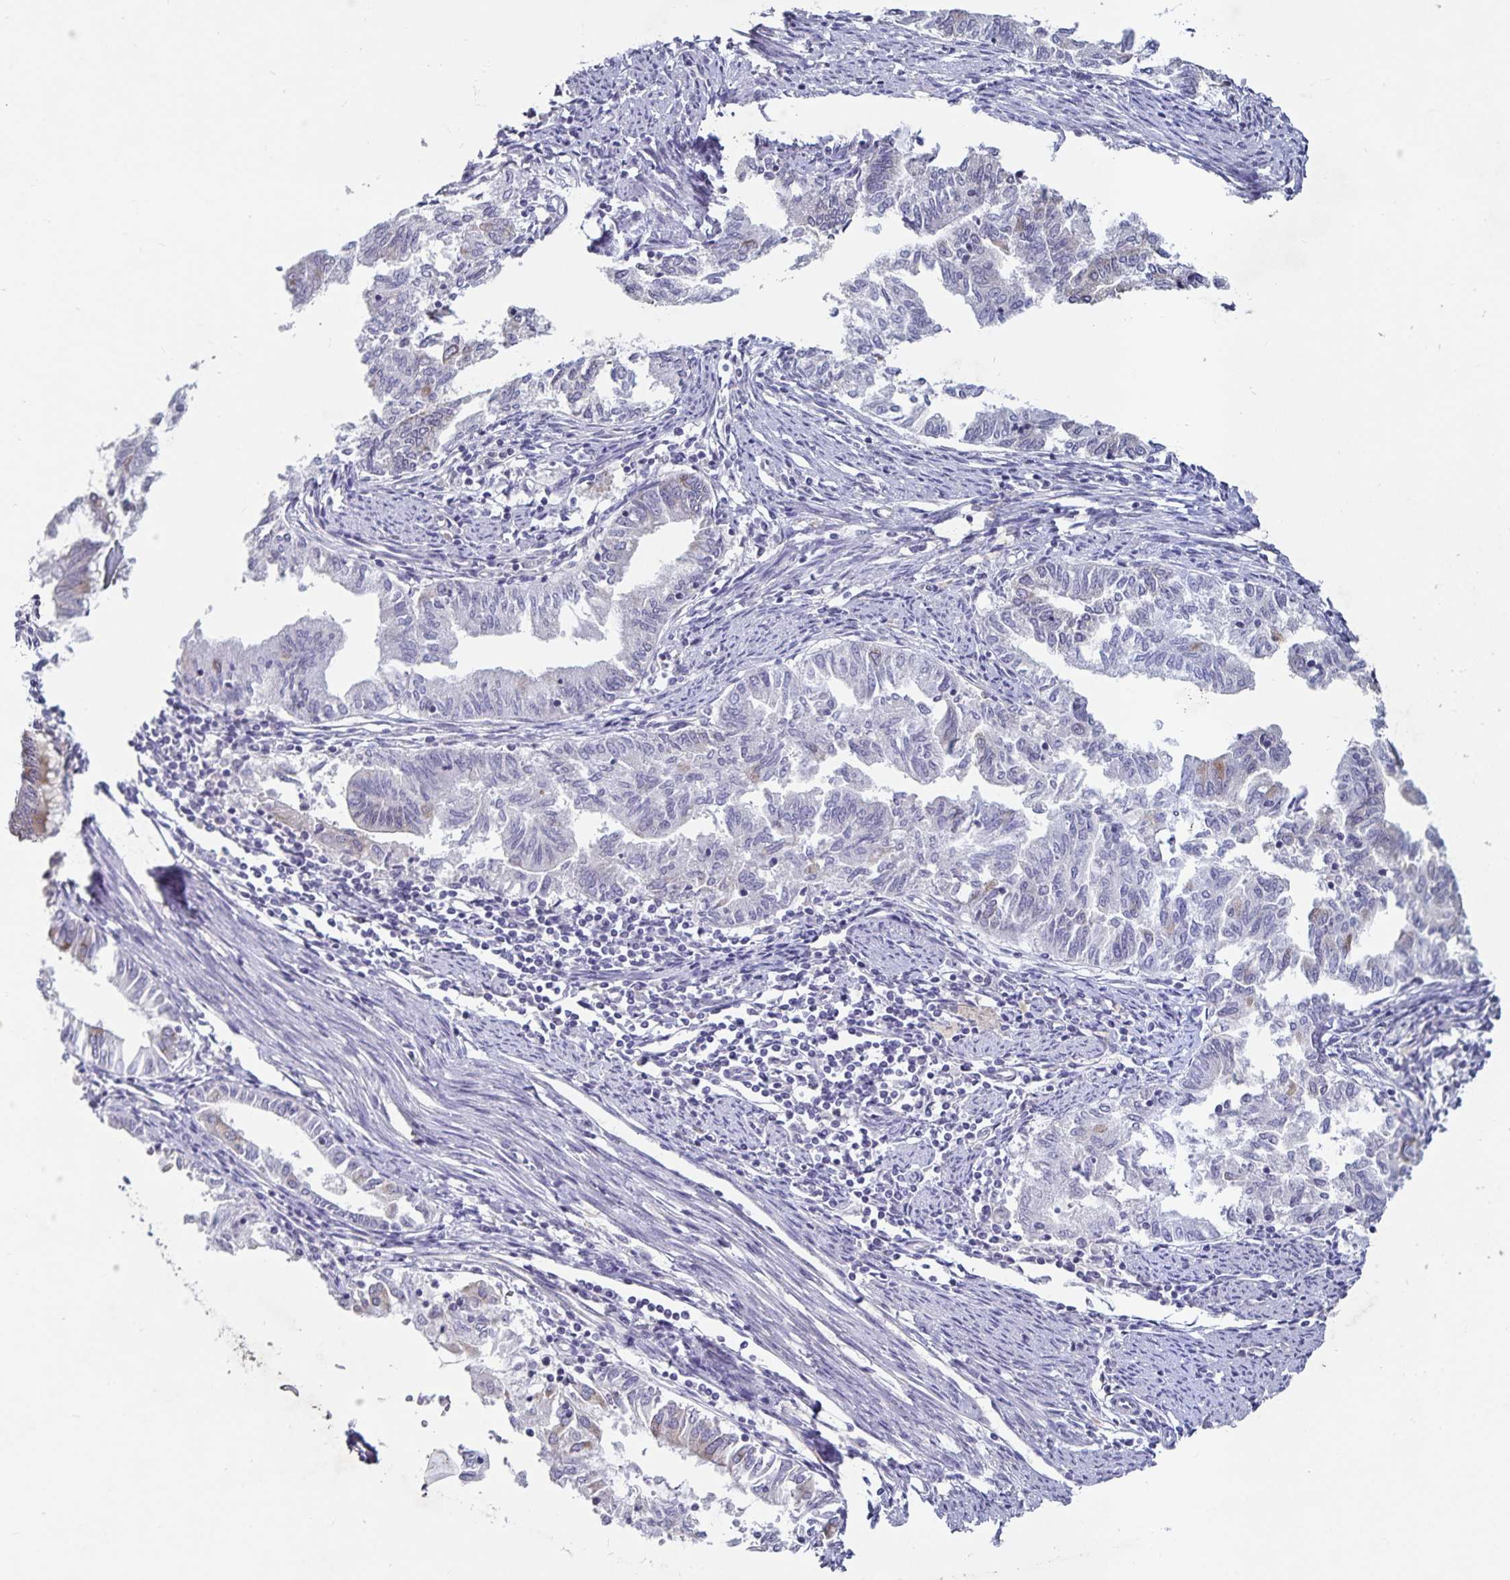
{"staining": {"intensity": "weak", "quantity": "25%-75%", "location": "cytoplasmic/membranous"}, "tissue": "endometrial cancer", "cell_type": "Tumor cells", "image_type": "cancer", "snomed": [{"axis": "morphology", "description": "Adenocarcinoma, NOS"}, {"axis": "topography", "description": "Endometrium"}], "caption": "Brown immunohistochemical staining in human adenocarcinoma (endometrial) exhibits weak cytoplasmic/membranous positivity in about 25%-75% of tumor cells. The staining was performed using DAB, with brown indicating positive protein expression. Nuclei are stained blue with hematoxylin.", "gene": "FAM120A", "patient": {"sex": "female", "age": 79}}